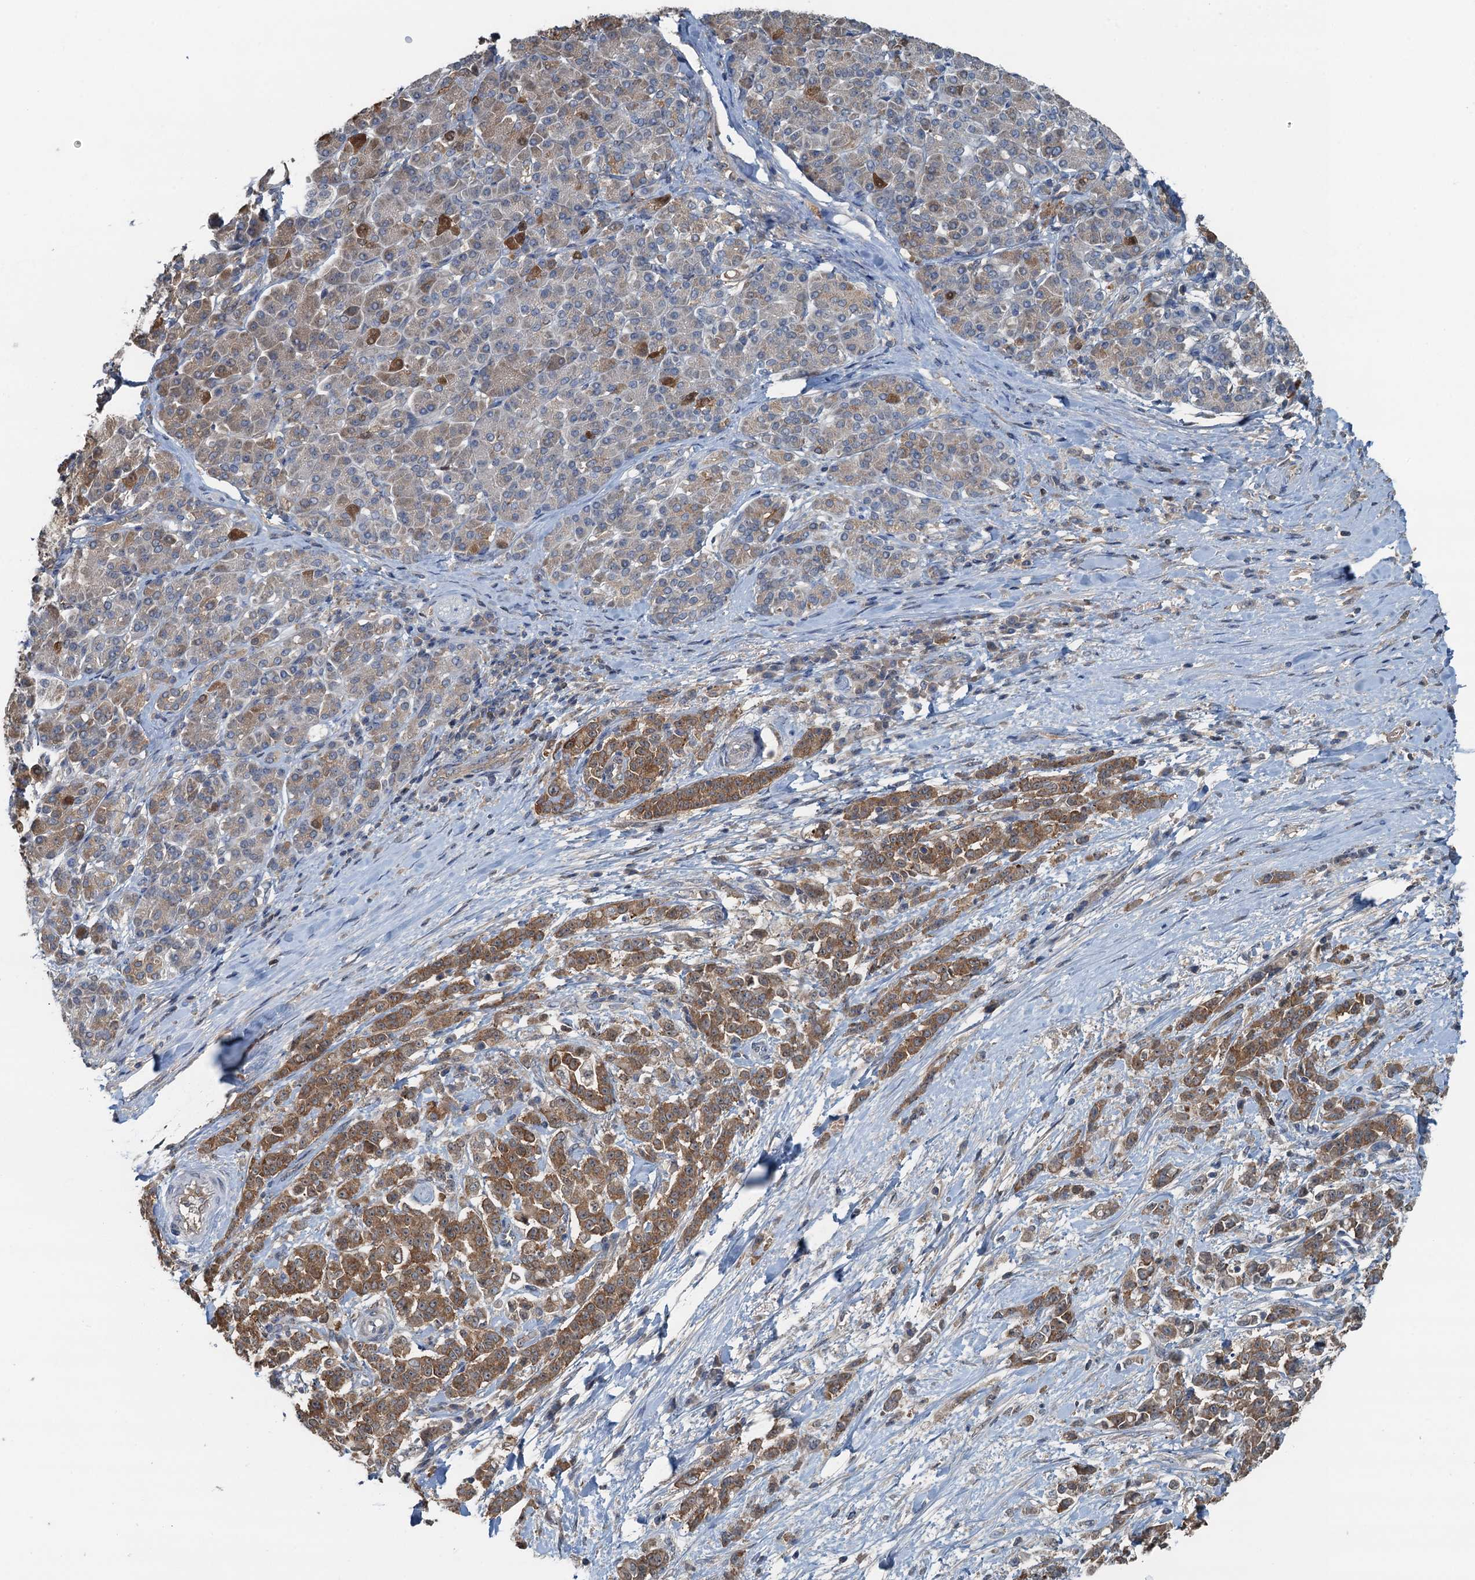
{"staining": {"intensity": "moderate", "quantity": ">75%", "location": "cytoplasmic/membranous"}, "tissue": "pancreatic cancer", "cell_type": "Tumor cells", "image_type": "cancer", "snomed": [{"axis": "morphology", "description": "Normal tissue, NOS"}, {"axis": "morphology", "description": "Adenocarcinoma, NOS"}, {"axis": "topography", "description": "Pancreas"}], "caption": "There is medium levels of moderate cytoplasmic/membranous positivity in tumor cells of pancreatic adenocarcinoma, as demonstrated by immunohistochemical staining (brown color).", "gene": "LSM14B", "patient": {"sex": "female", "age": 64}}